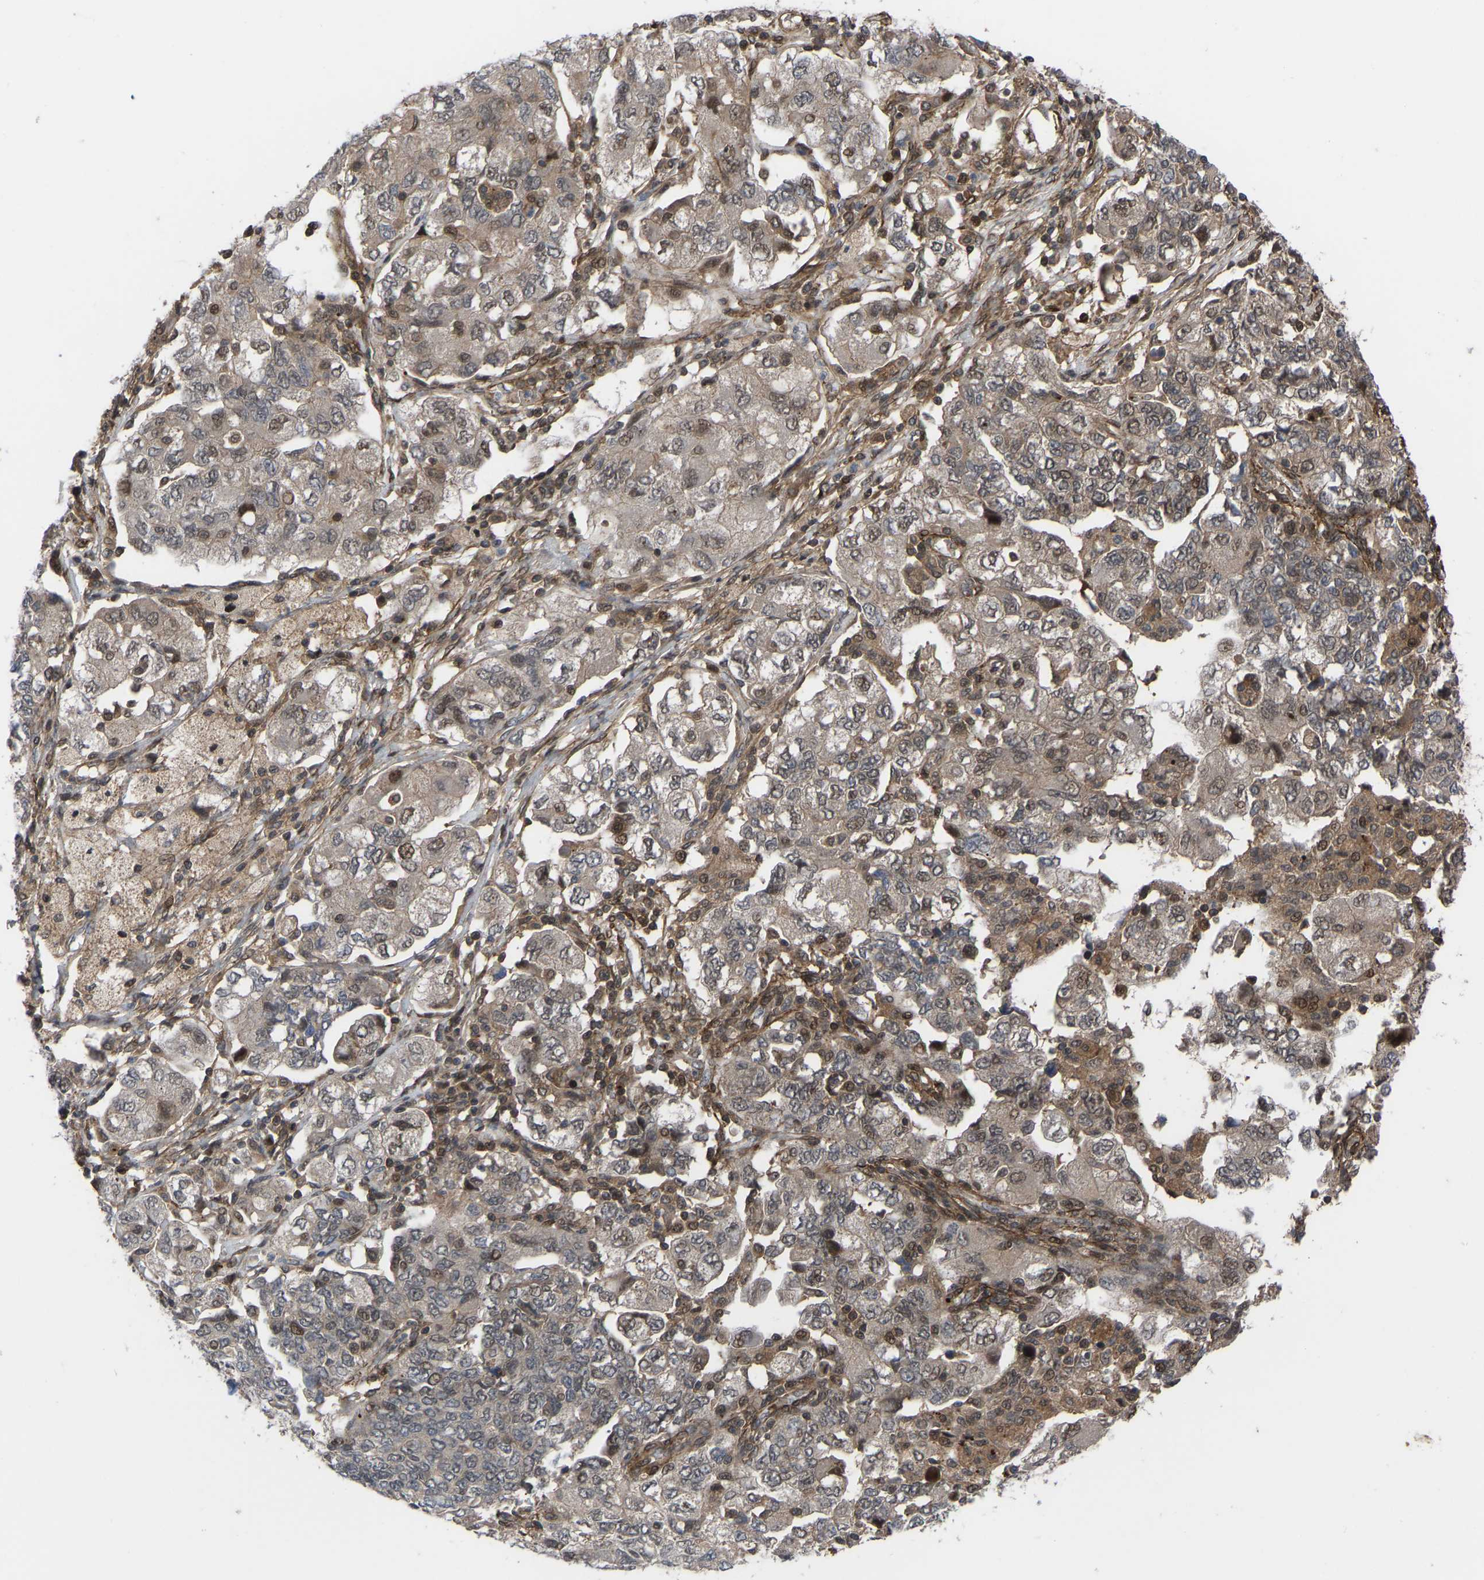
{"staining": {"intensity": "weak", "quantity": ">75%", "location": "cytoplasmic/membranous,nuclear"}, "tissue": "ovarian cancer", "cell_type": "Tumor cells", "image_type": "cancer", "snomed": [{"axis": "morphology", "description": "Carcinoma, NOS"}, {"axis": "morphology", "description": "Cystadenocarcinoma, serous, NOS"}, {"axis": "topography", "description": "Ovary"}], "caption": "Immunohistochemistry (IHC) (DAB) staining of human ovarian cancer (serous cystadenocarcinoma) exhibits weak cytoplasmic/membranous and nuclear protein staining in approximately >75% of tumor cells.", "gene": "CYP7B1", "patient": {"sex": "female", "age": 69}}